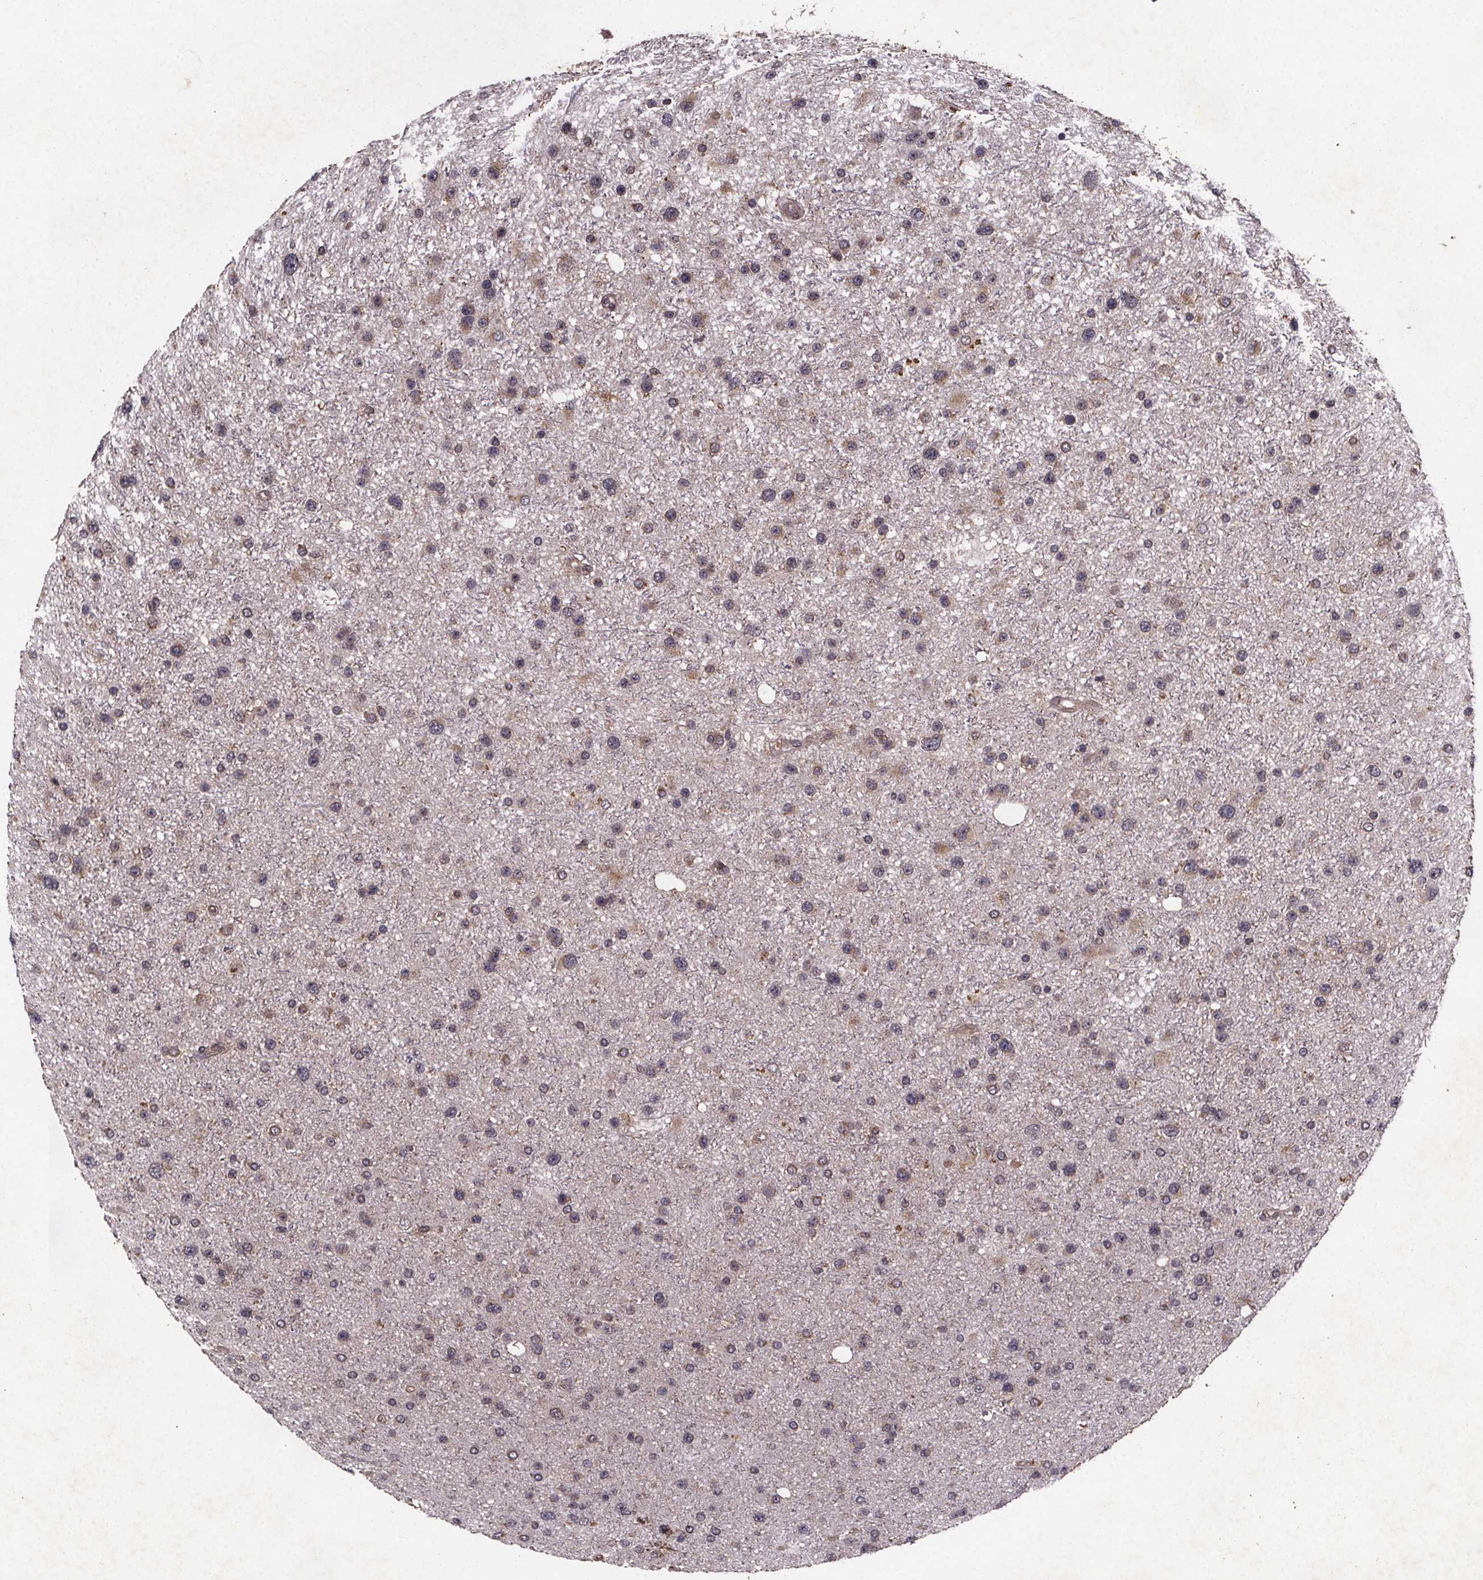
{"staining": {"intensity": "weak", "quantity": "25%-75%", "location": "cytoplasmic/membranous"}, "tissue": "glioma", "cell_type": "Tumor cells", "image_type": "cancer", "snomed": [{"axis": "morphology", "description": "Glioma, malignant, Low grade"}, {"axis": "topography", "description": "Brain"}], "caption": "Tumor cells reveal weak cytoplasmic/membranous positivity in about 25%-75% of cells in malignant low-grade glioma.", "gene": "PIERCE2", "patient": {"sex": "female", "age": 32}}